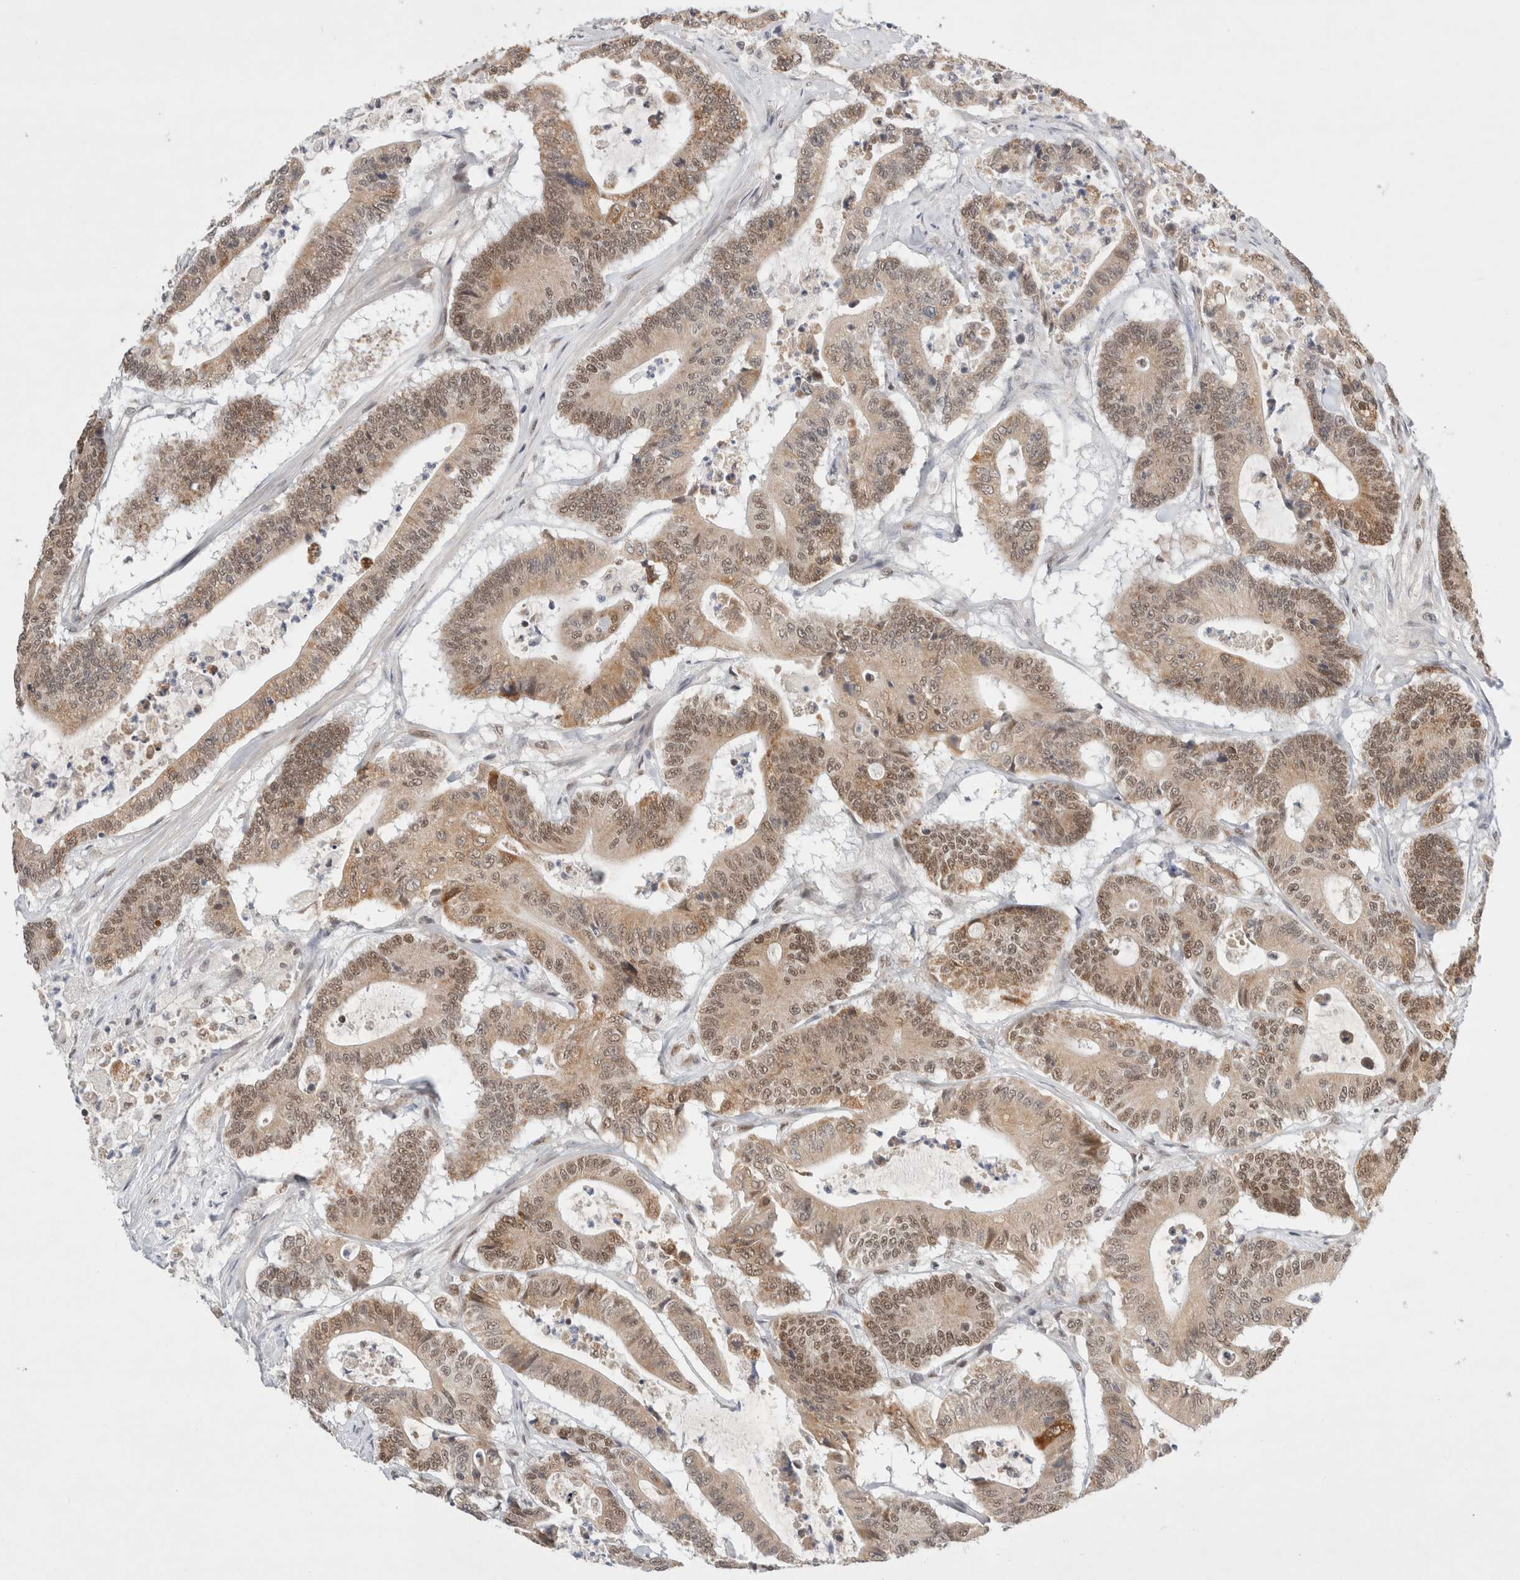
{"staining": {"intensity": "moderate", "quantity": ">75%", "location": "cytoplasmic/membranous,nuclear"}, "tissue": "colorectal cancer", "cell_type": "Tumor cells", "image_type": "cancer", "snomed": [{"axis": "morphology", "description": "Adenocarcinoma, NOS"}, {"axis": "topography", "description": "Colon"}], "caption": "Human colorectal cancer stained with a brown dye exhibits moderate cytoplasmic/membranous and nuclear positive expression in approximately >75% of tumor cells.", "gene": "GTF2I", "patient": {"sex": "female", "age": 84}}